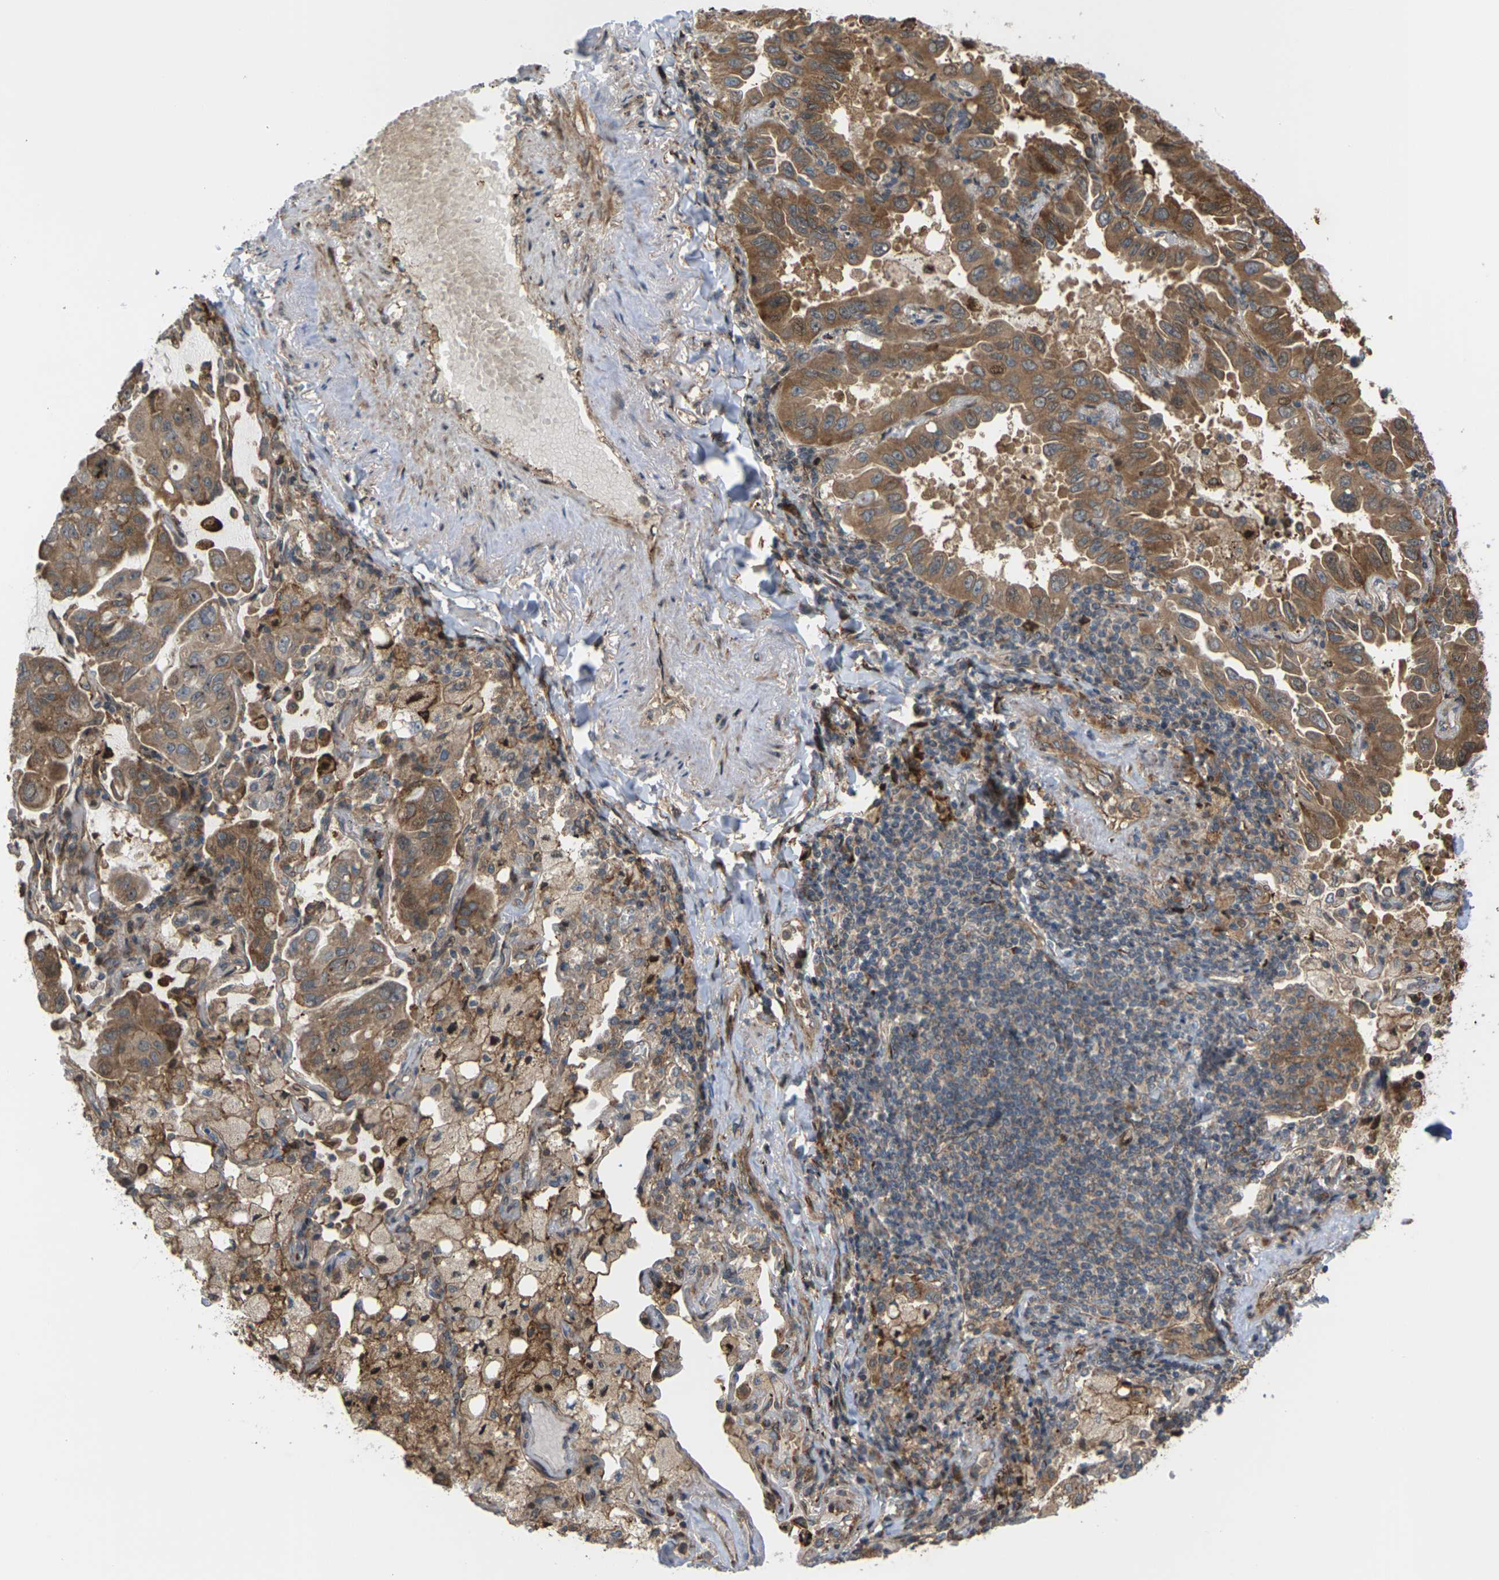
{"staining": {"intensity": "moderate", "quantity": ">75%", "location": "cytoplasmic/membranous"}, "tissue": "lung cancer", "cell_type": "Tumor cells", "image_type": "cancer", "snomed": [{"axis": "morphology", "description": "Adenocarcinoma, NOS"}, {"axis": "topography", "description": "Lung"}], "caption": "A photomicrograph showing moderate cytoplasmic/membranous expression in about >75% of tumor cells in adenocarcinoma (lung), as visualized by brown immunohistochemical staining.", "gene": "ROBO1", "patient": {"sex": "male", "age": 64}}